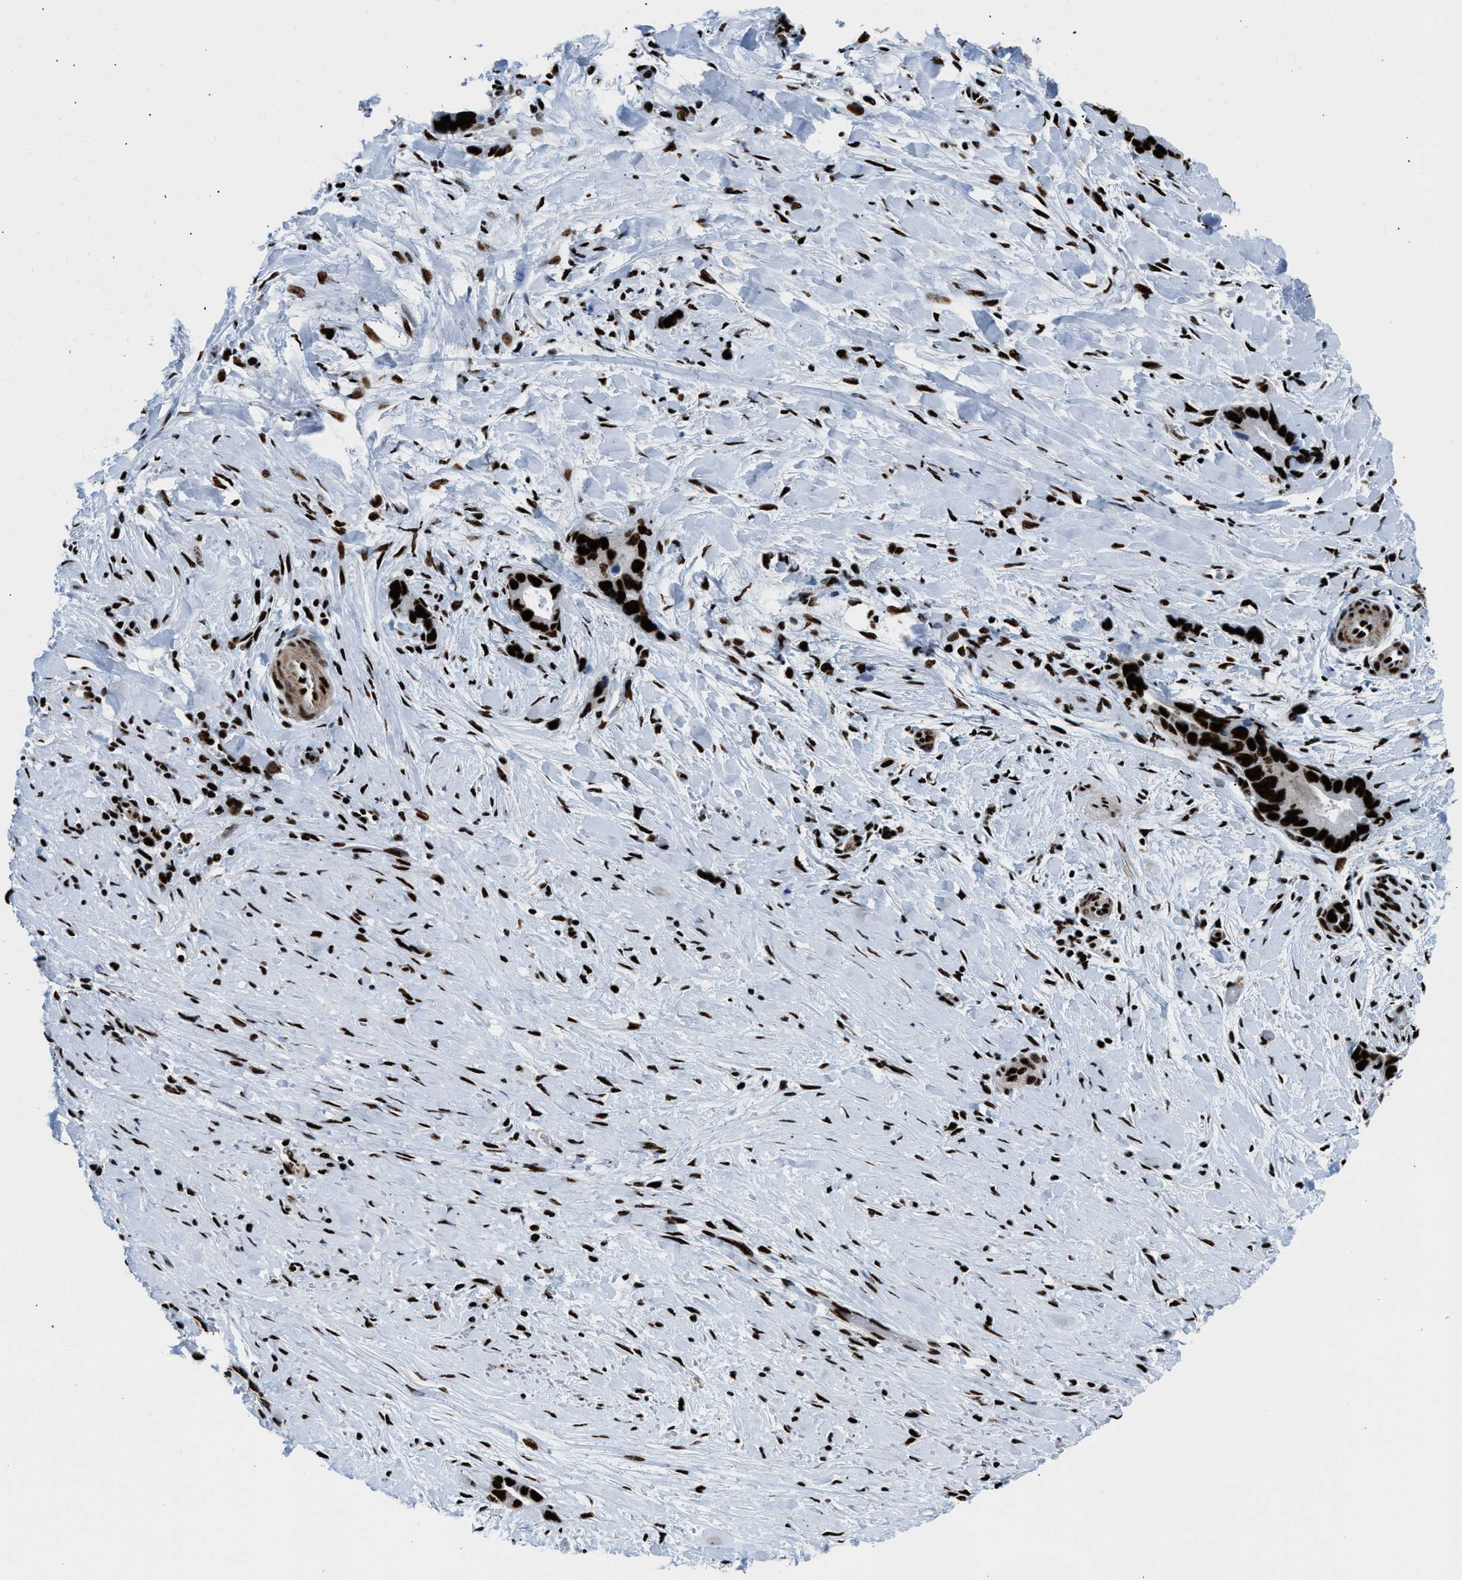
{"staining": {"intensity": "strong", "quantity": ">75%", "location": "nuclear"}, "tissue": "liver cancer", "cell_type": "Tumor cells", "image_type": "cancer", "snomed": [{"axis": "morphology", "description": "Cholangiocarcinoma"}, {"axis": "topography", "description": "Liver"}], "caption": "Cholangiocarcinoma (liver) tissue displays strong nuclear positivity in approximately >75% of tumor cells, visualized by immunohistochemistry. Using DAB (3,3'-diaminobenzidine) (brown) and hematoxylin (blue) stains, captured at high magnification using brightfield microscopy.", "gene": "NONO", "patient": {"sex": "female", "age": 55}}